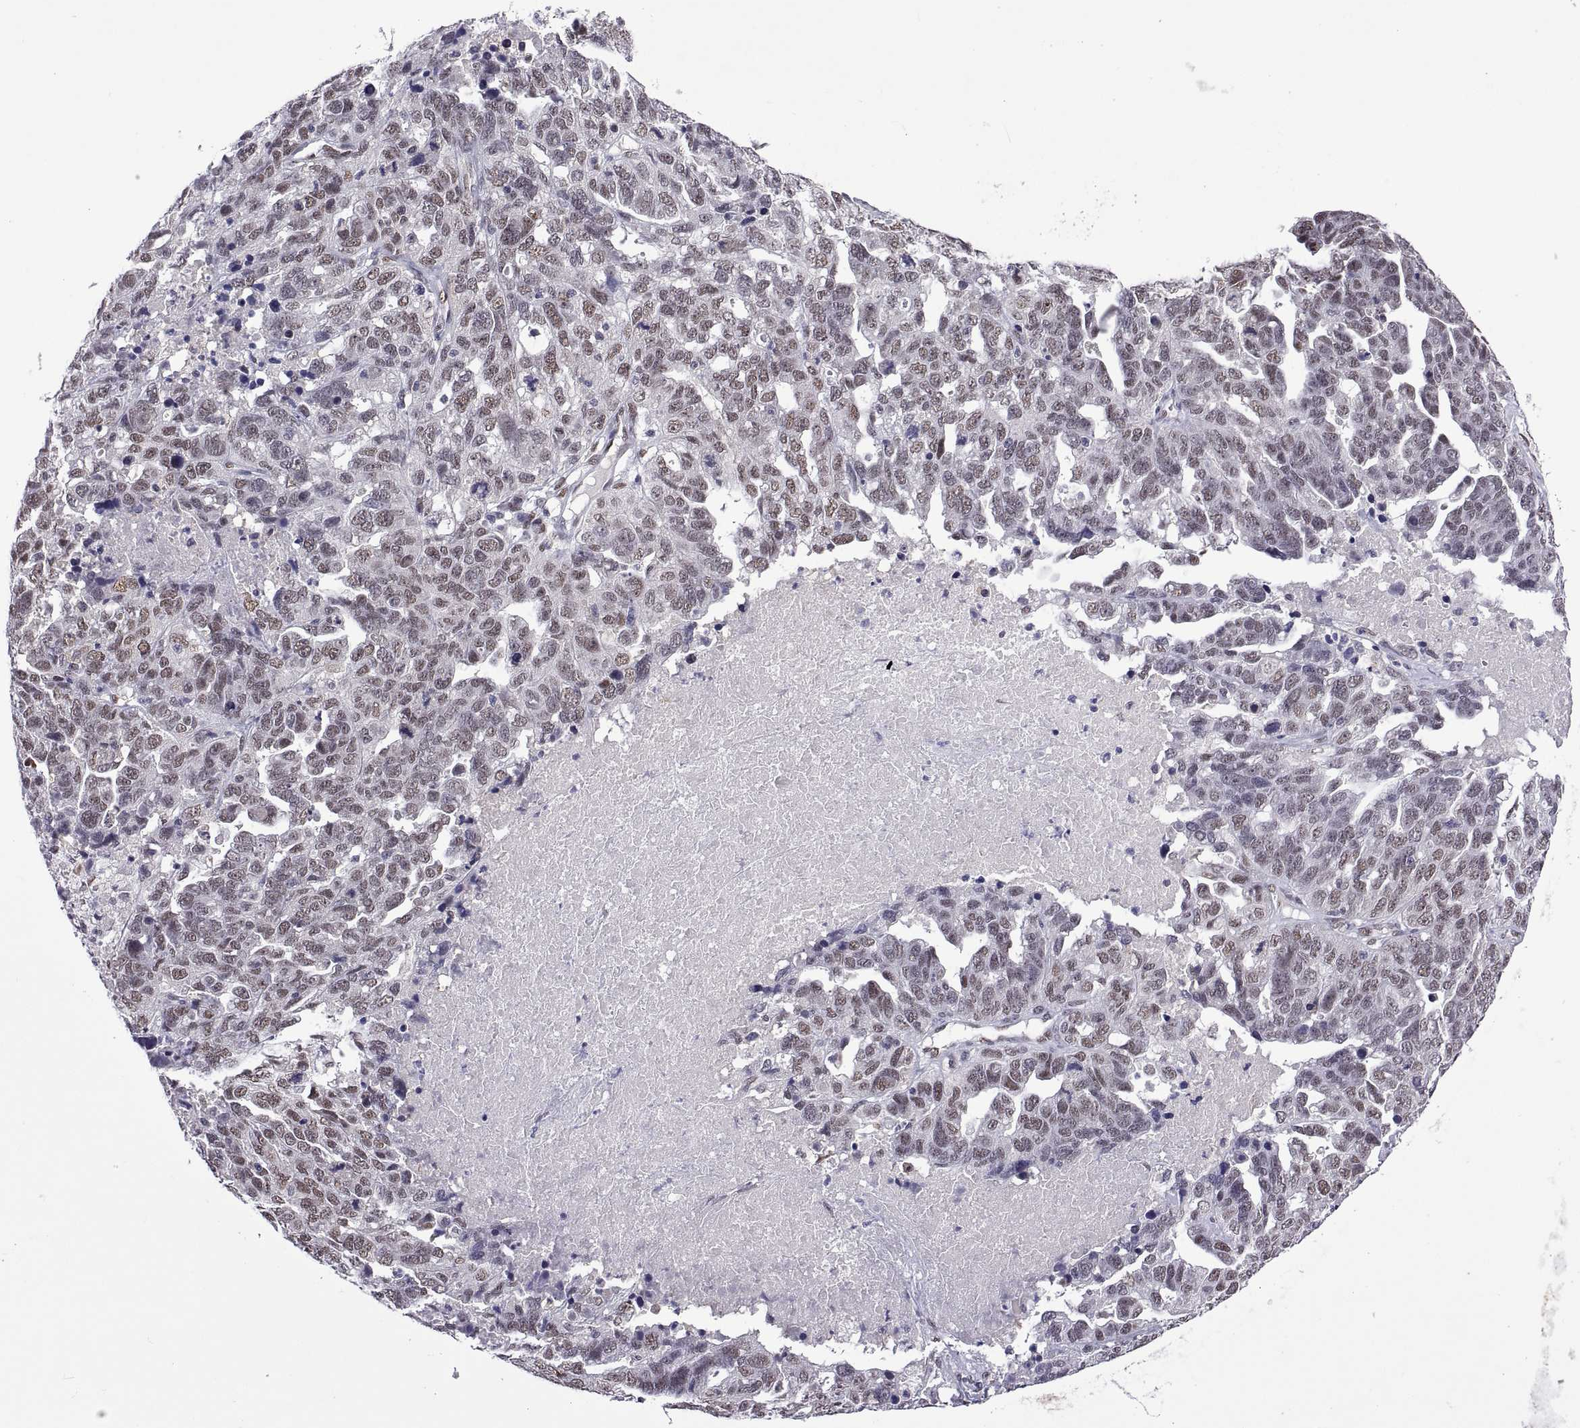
{"staining": {"intensity": "weak", "quantity": "25%-75%", "location": "nuclear"}, "tissue": "ovarian cancer", "cell_type": "Tumor cells", "image_type": "cancer", "snomed": [{"axis": "morphology", "description": "Cystadenocarcinoma, serous, NOS"}, {"axis": "topography", "description": "Ovary"}], "caption": "Human serous cystadenocarcinoma (ovarian) stained with a protein marker shows weak staining in tumor cells.", "gene": "NR4A1", "patient": {"sex": "female", "age": 71}}